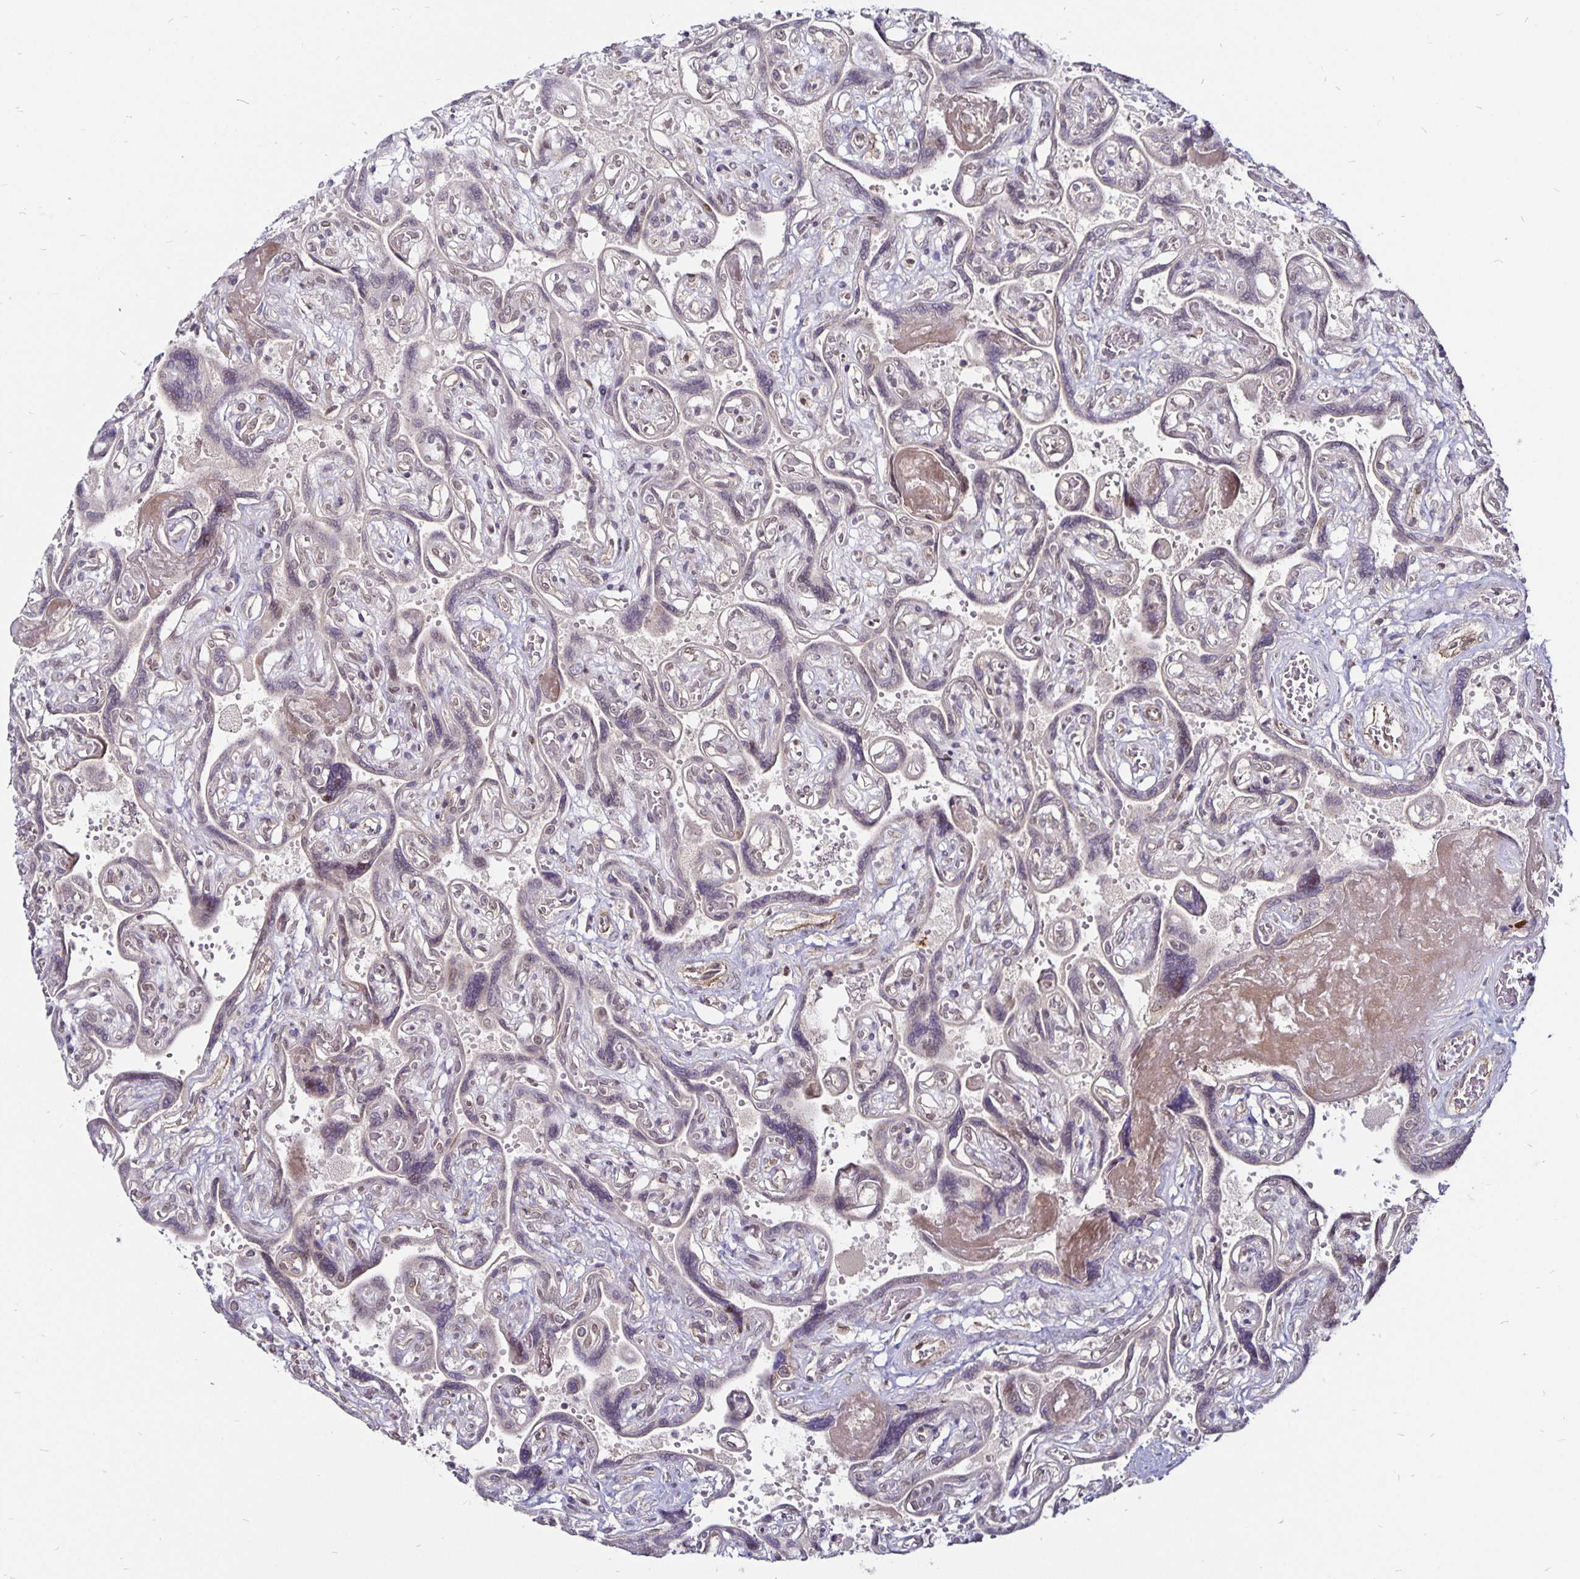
{"staining": {"intensity": "negative", "quantity": "none", "location": "none"}, "tissue": "placenta", "cell_type": "Decidual cells", "image_type": "normal", "snomed": [{"axis": "morphology", "description": "Normal tissue, NOS"}, {"axis": "topography", "description": "Placenta"}], "caption": "DAB (3,3'-diaminobenzidine) immunohistochemical staining of unremarkable placenta demonstrates no significant staining in decidual cells.", "gene": "CYP27A1", "patient": {"sex": "female", "age": 32}}